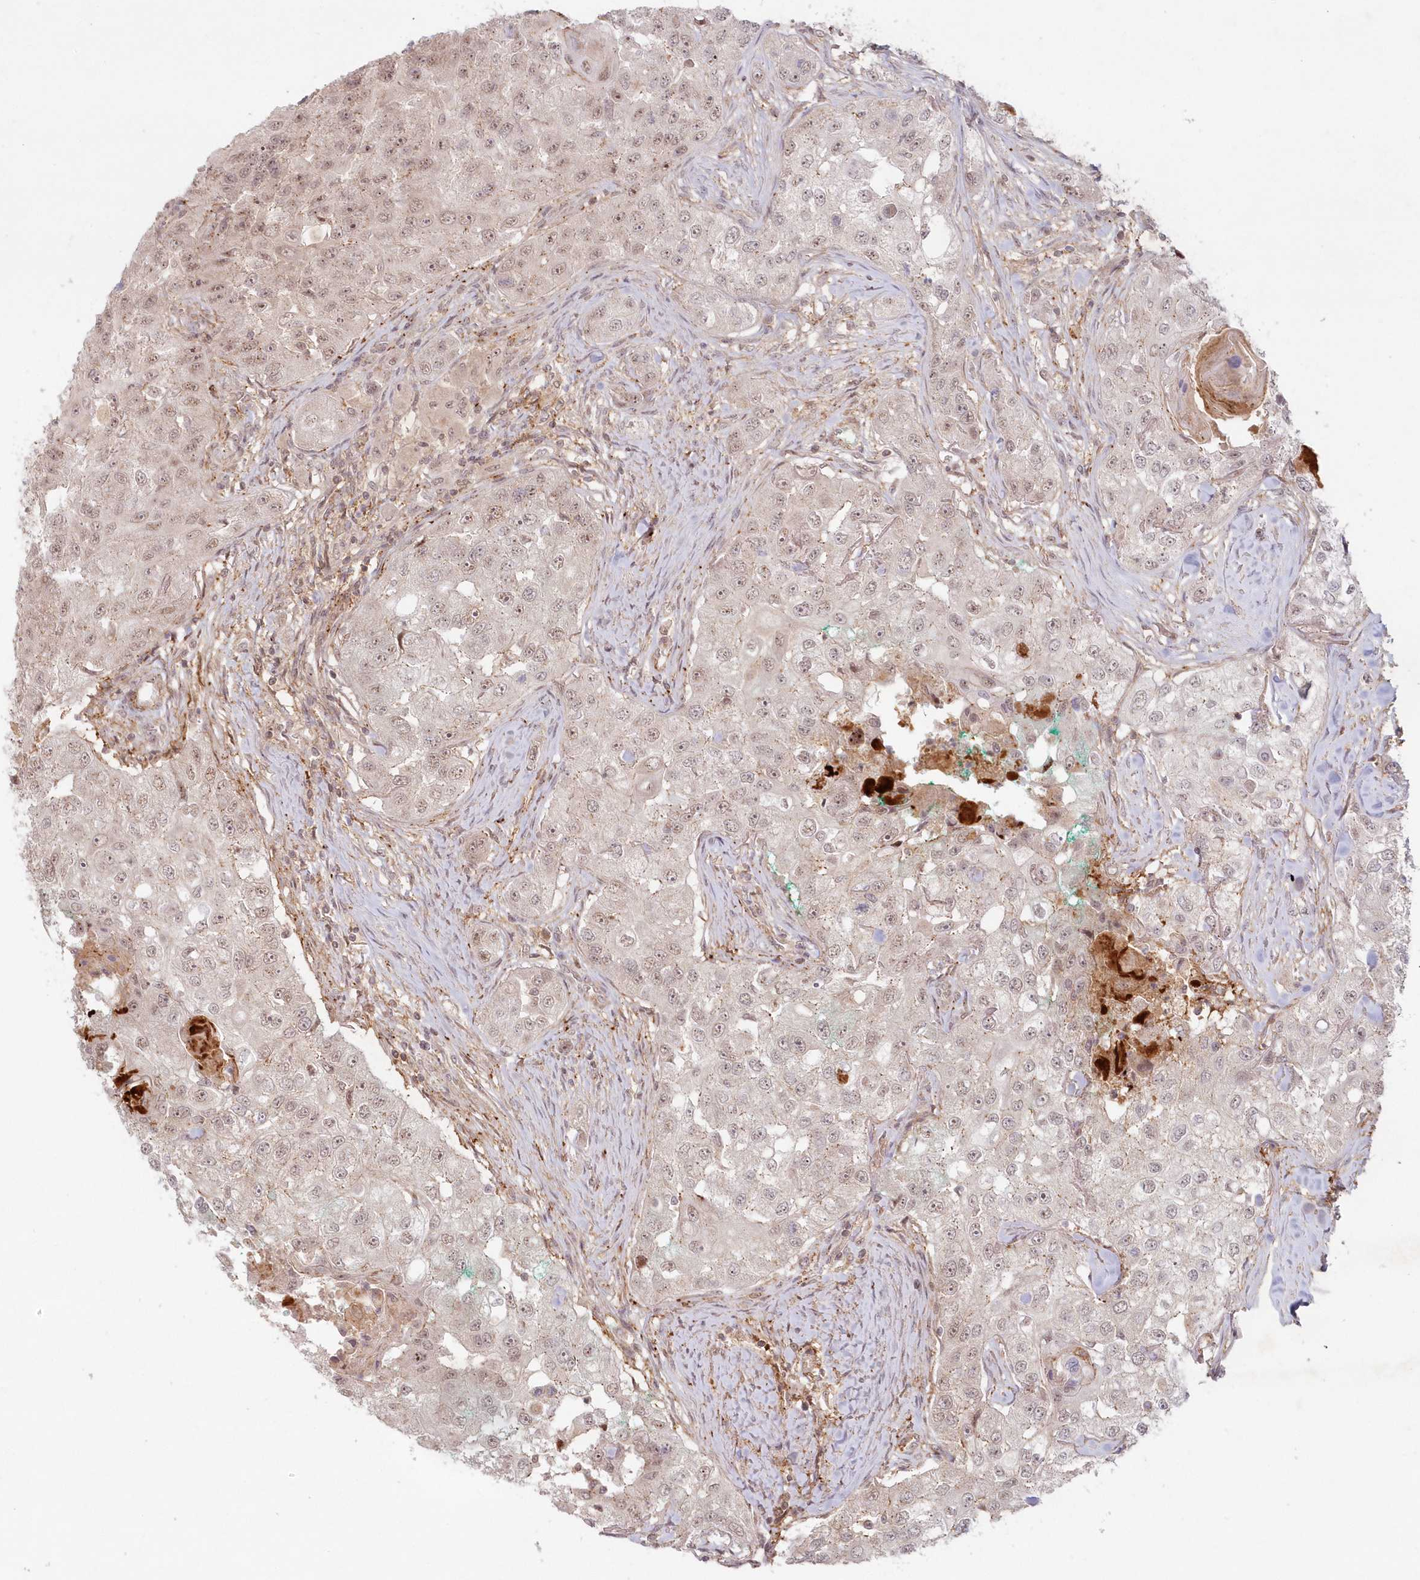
{"staining": {"intensity": "weak", "quantity": "25%-75%", "location": "nuclear"}, "tissue": "head and neck cancer", "cell_type": "Tumor cells", "image_type": "cancer", "snomed": [{"axis": "morphology", "description": "Normal tissue, NOS"}, {"axis": "morphology", "description": "Squamous cell carcinoma, NOS"}, {"axis": "topography", "description": "Skeletal muscle"}, {"axis": "topography", "description": "Head-Neck"}], "caption": "About 25%-75% of tumor cells in human head and neck squamous cell carcinoma demonstrate weak nuclear protein positivity as visualized by brown immunohistochemical staining.", "gene": "TOGARAM2", "patient": {"sex": "male", "age": 51}}